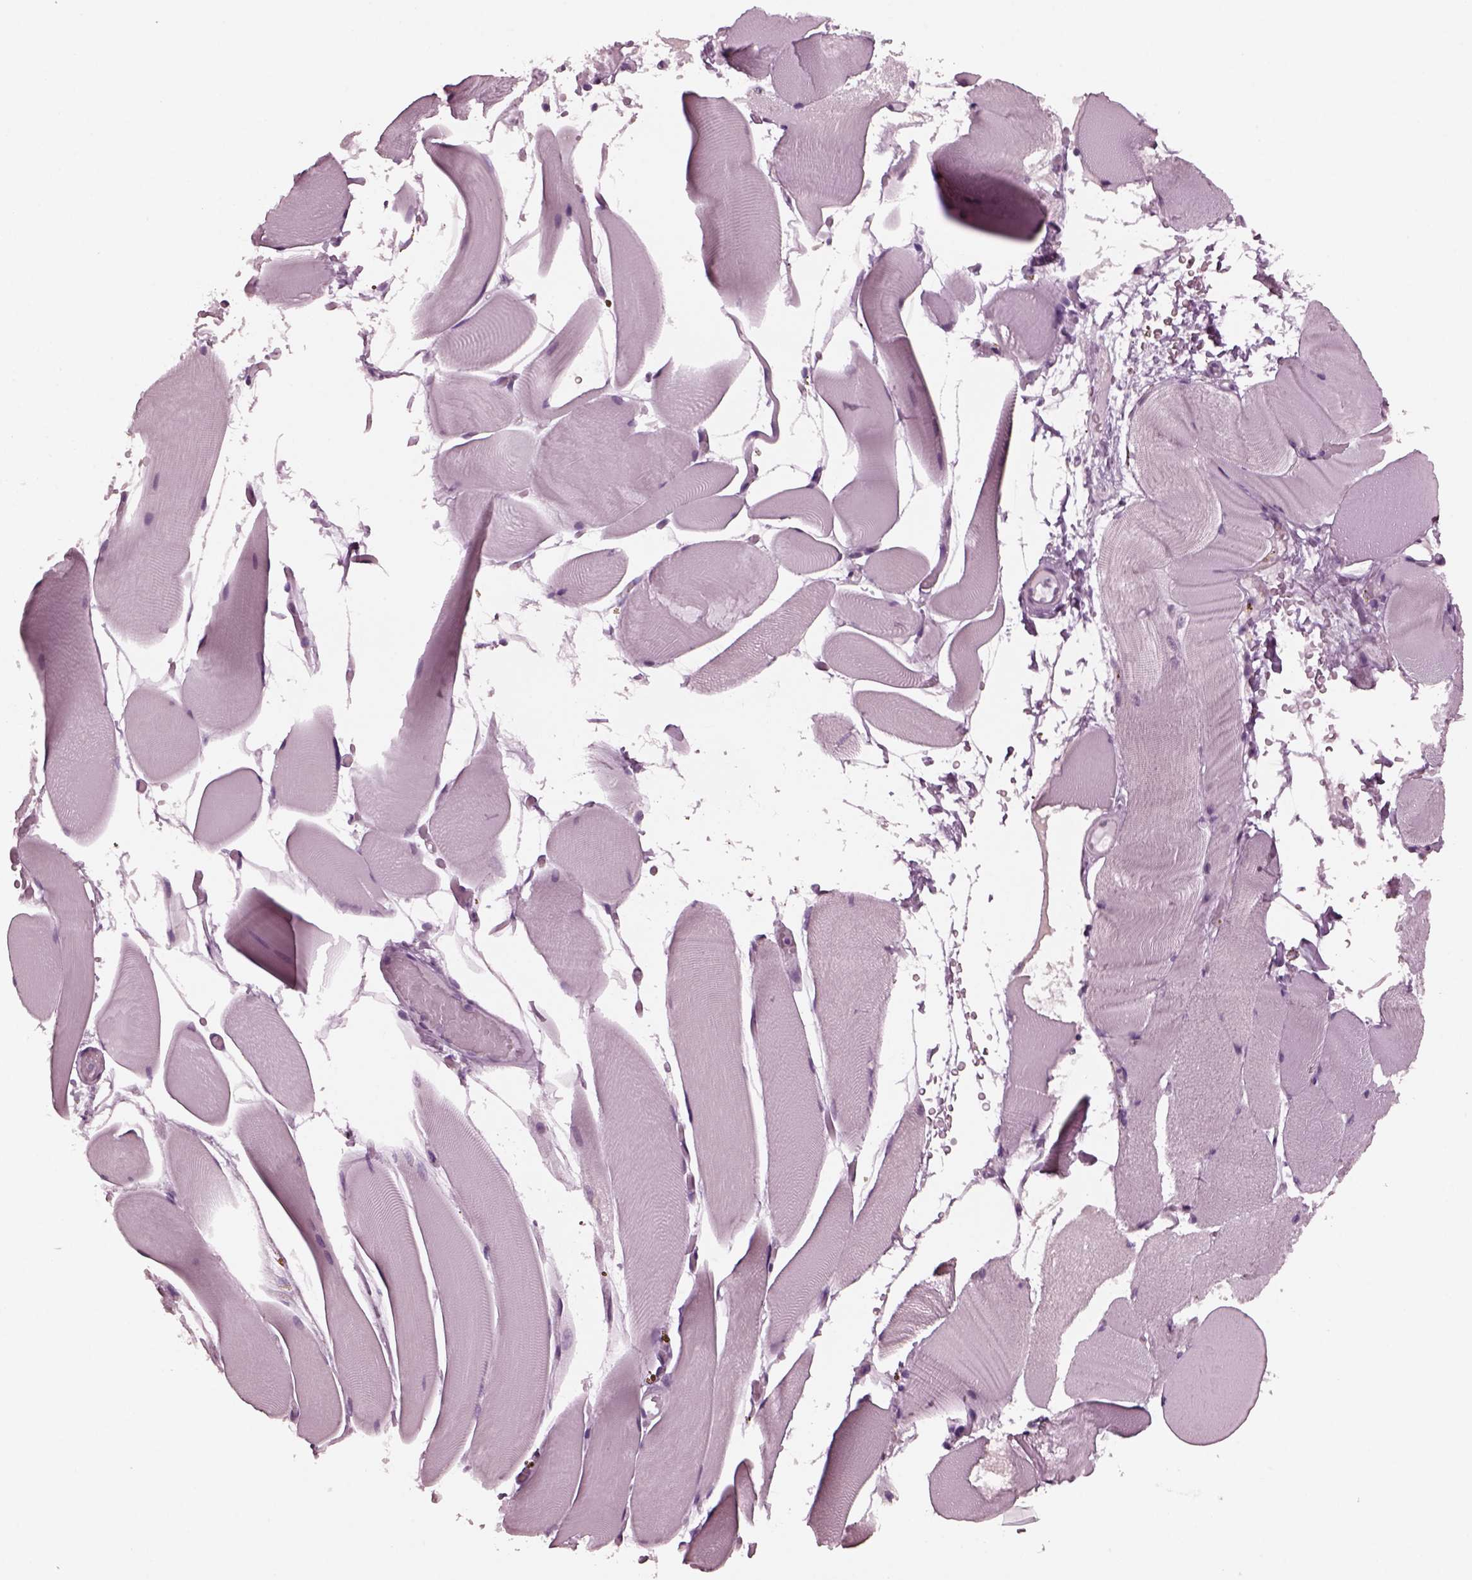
{"staining": {"intensity": "negative", "quantity": "none", "location": "none"}, "tissue": "skeletal muscle", "cell_type": "Myocytes", "image_type": "normal", "snomed": [{"axis": "morphology", "description": "Normal tissue, NOS"}, {"axis": "topography", "description": "Skeletal muscle"}], "caption": "High power microscopy photomicrograph of an immunohistochemistry (IHC) histopathology image of unremarkable skeletal muscle, revealing no significant positivity in myocytes. Brightfield microscopy of immunohistochemistry stained with DAB (brown) and hematoxylin (blue), captured at high magnification.", "gene": "CELSR3", "patient": {"sex": "female", "age": 37}}